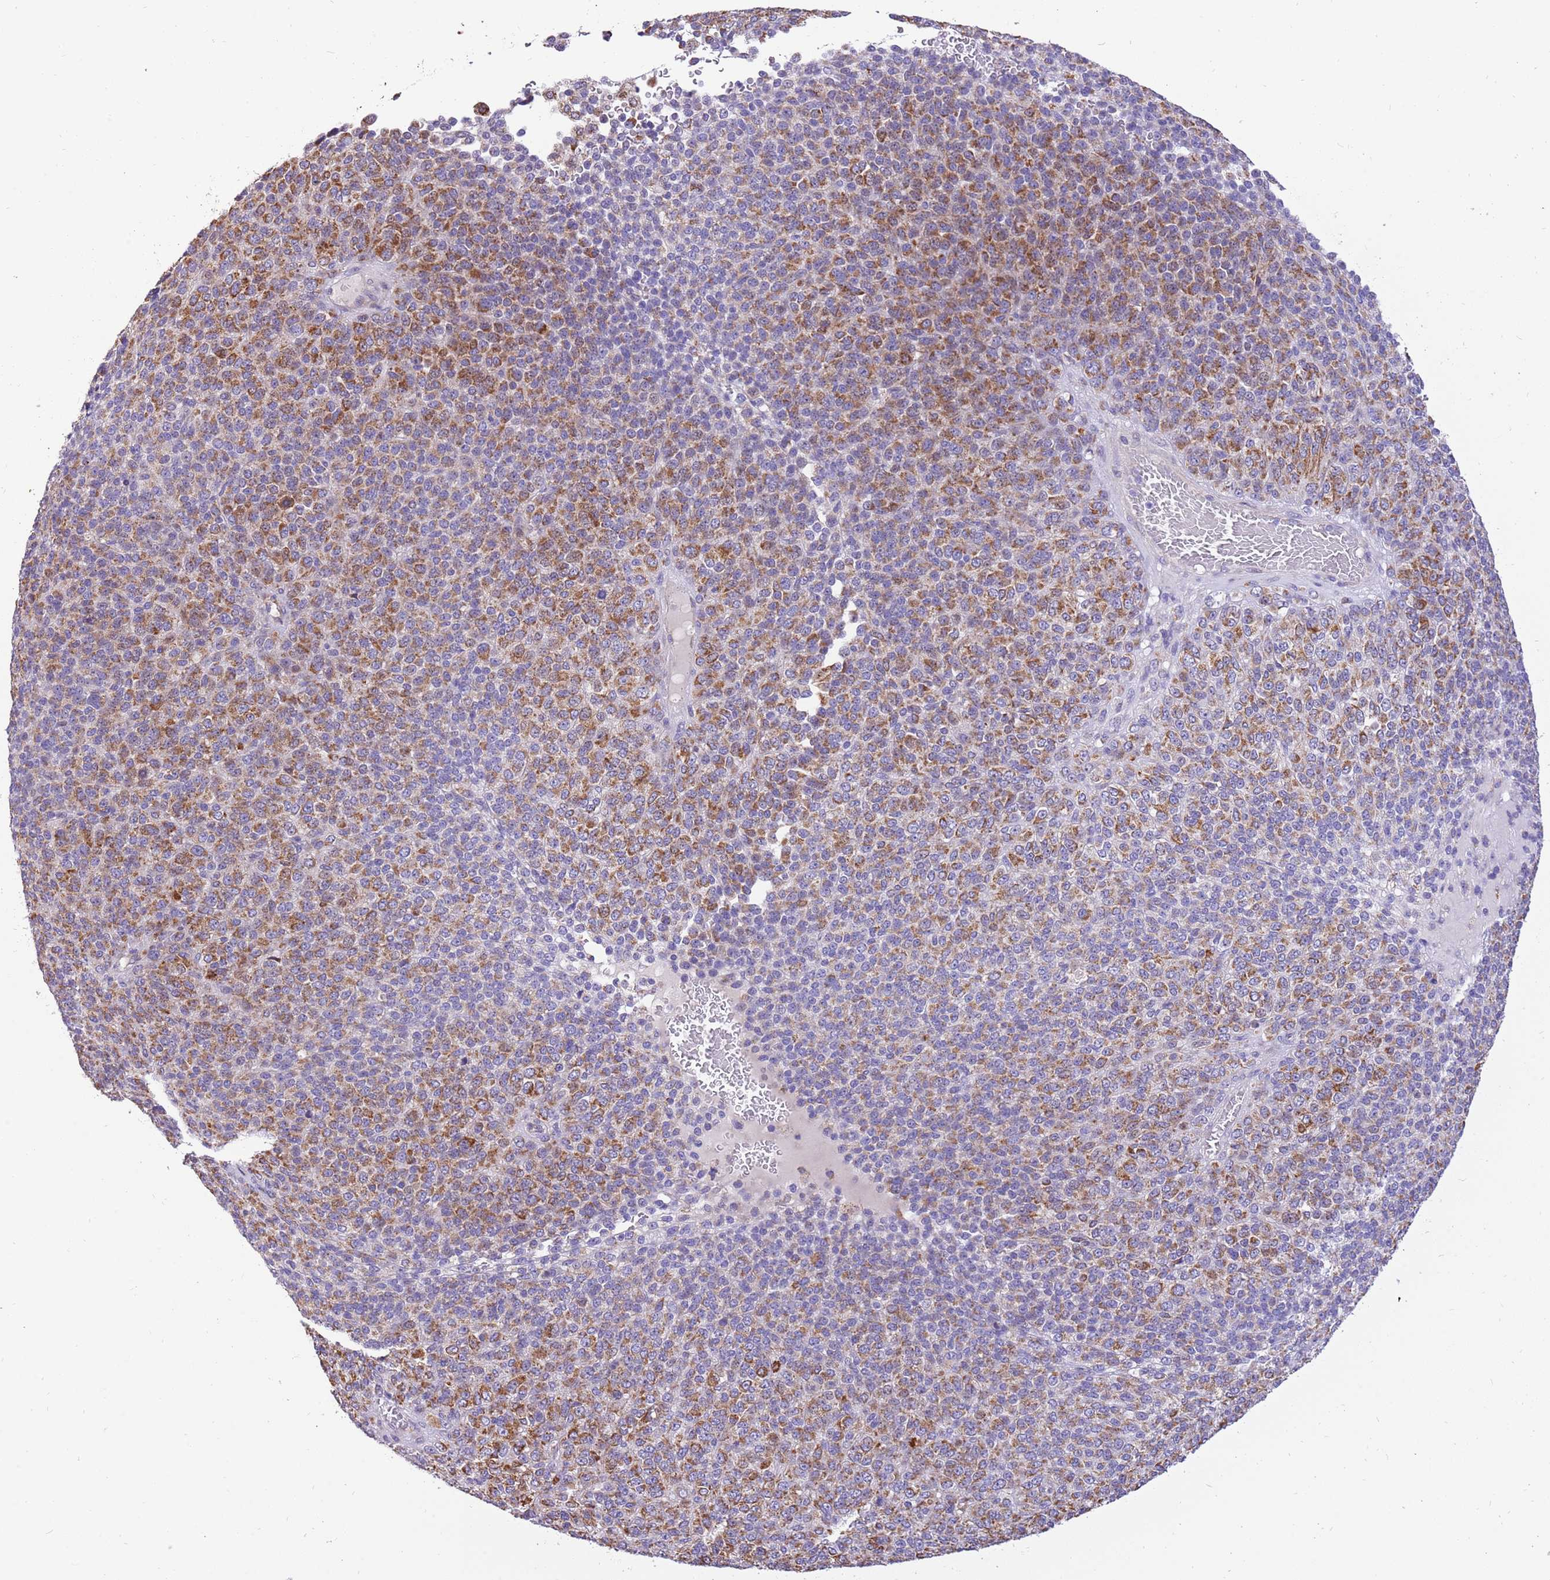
{"staining": {"intensity": "moderate", "quantity": ">75%", "location": "cytoplasmic/membranous"}, "tissue": "melanoma", "cell_type": "Tumor cells", "image_type": "cancer", "snomed": [{"axis": "morphology", "description": "Malignant melanoma, Metastatic site"}, {"axis": "topography", "description": "Brain"}], "caption": "Melanoma stained with immunohistochemistry (IHC) shows moderate cytoplasmic/membranous staining in approximately >75% of tumor cells.", "gene": "COX17", "patient": {"sex": "female", "age": 56}}